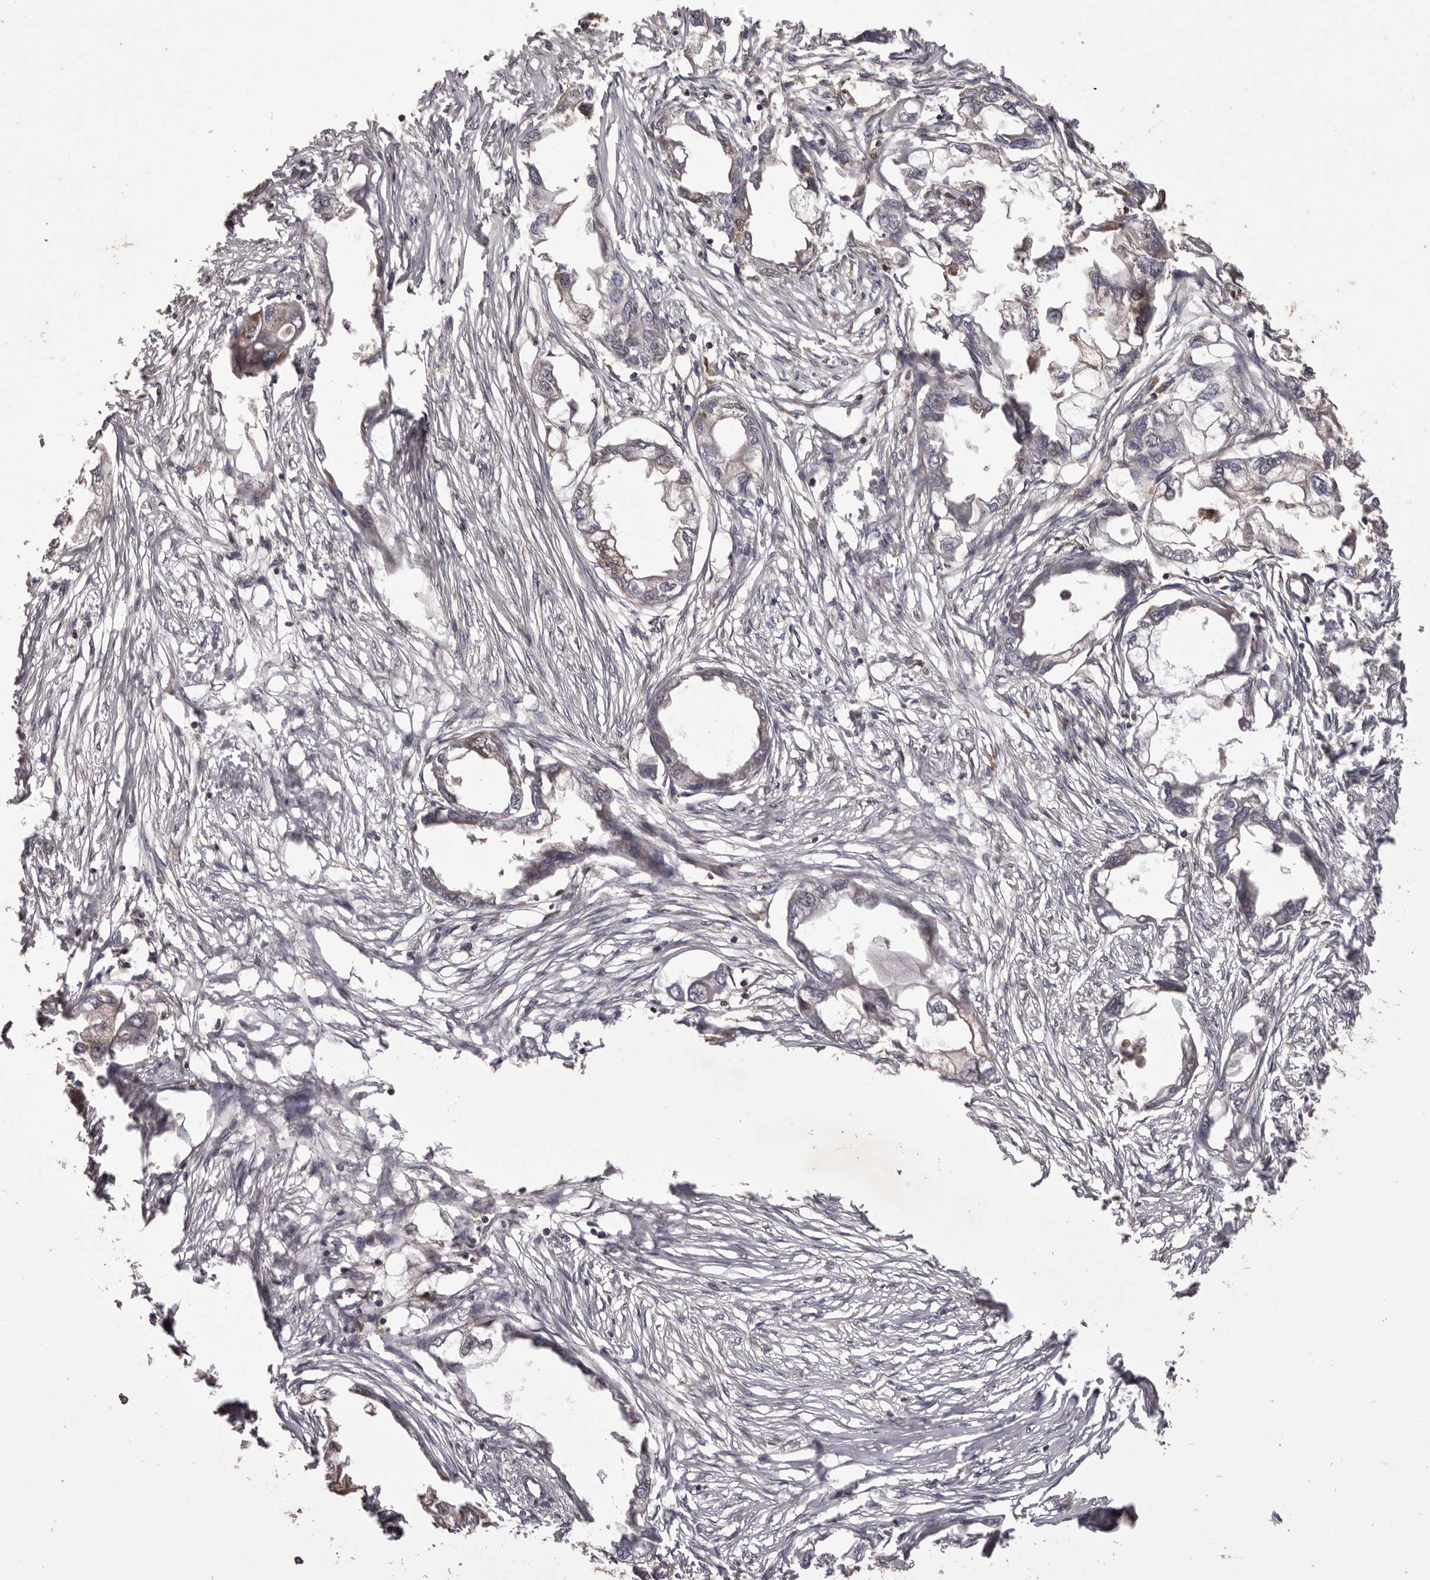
{"staining": {"intensity": "negative", "quantity": "none", "location": "none"}, "tissue": "endometrial cancer", "cell_type": "Tumor cells", "image_type": "cancer", "snomed": [{"axis": "morphology", "description": "Adenocarcinoma, NOS"}, {"axis": "morphology", "description": "Adenocarcinoma, metastatic, NOS"}, {"axis": "topography", "description": "Adipose tissue"}, {"axis": "topography", "description": "Endometrium"}], "caption": "Immunohistochemical staining of human endometrial cancer reveals no significant expression in tumor cells.", "gene": "GLIPR2", "patient": {"sex": "female", "age": 67}}